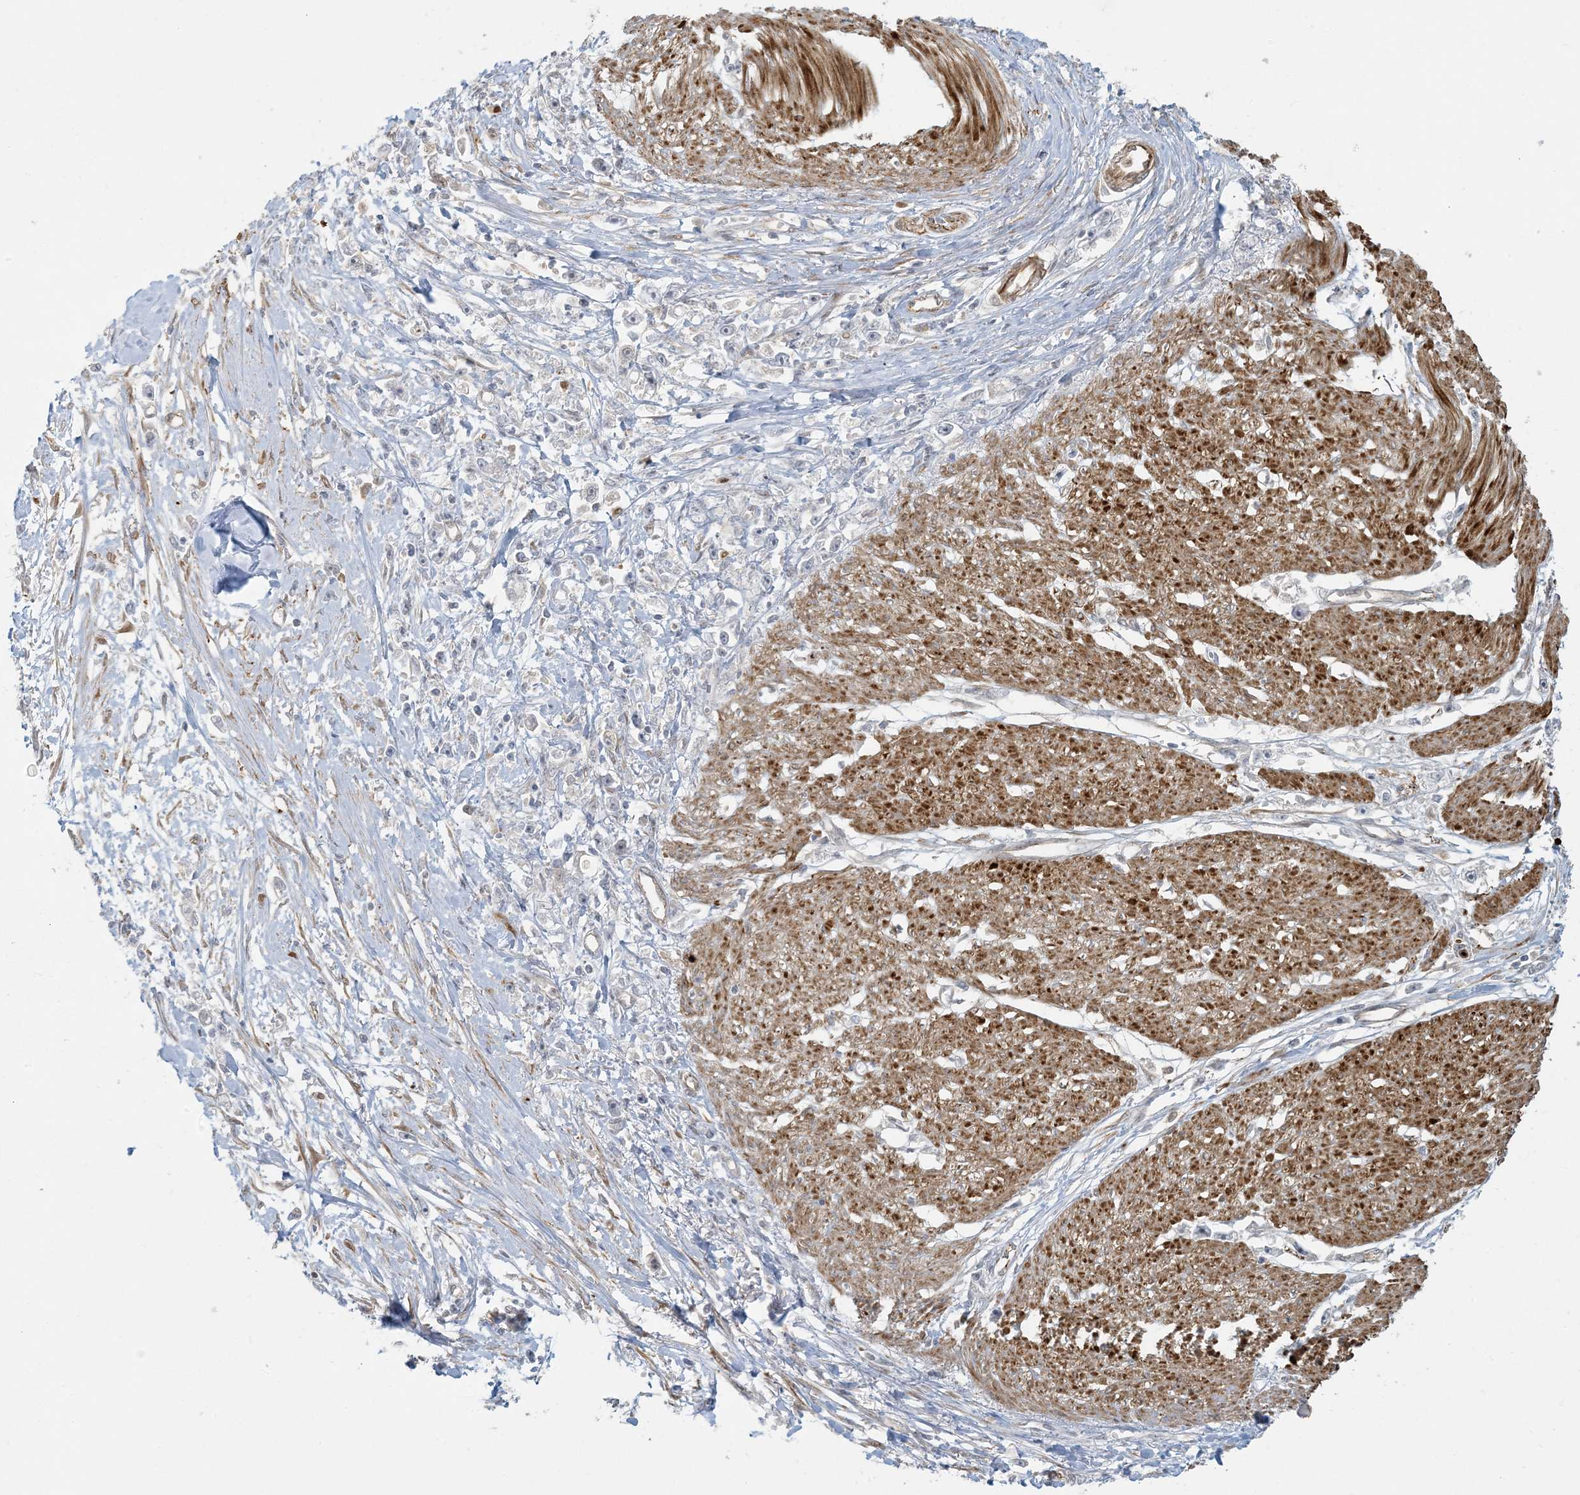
{"staining": {"intensity": "negative", "quantity": "none", "location": "none"}, "tissue": "stomach cancer", "cell_type": "Tumor cells", "image_type": "cancer", "snomed": [{"axis": "morphology", "description": "Adenocarcinoma, NOS"}, {"axis": "topography", "description": "Stomach"}], "caption": "Immunohistochemistry (IHC) micrograph of human stomach cancer stained for a protein (brown), which reveals no staining in tumor cells.", "gene": "BCORL1", "patient": {"sex": "female", "age": 59}}